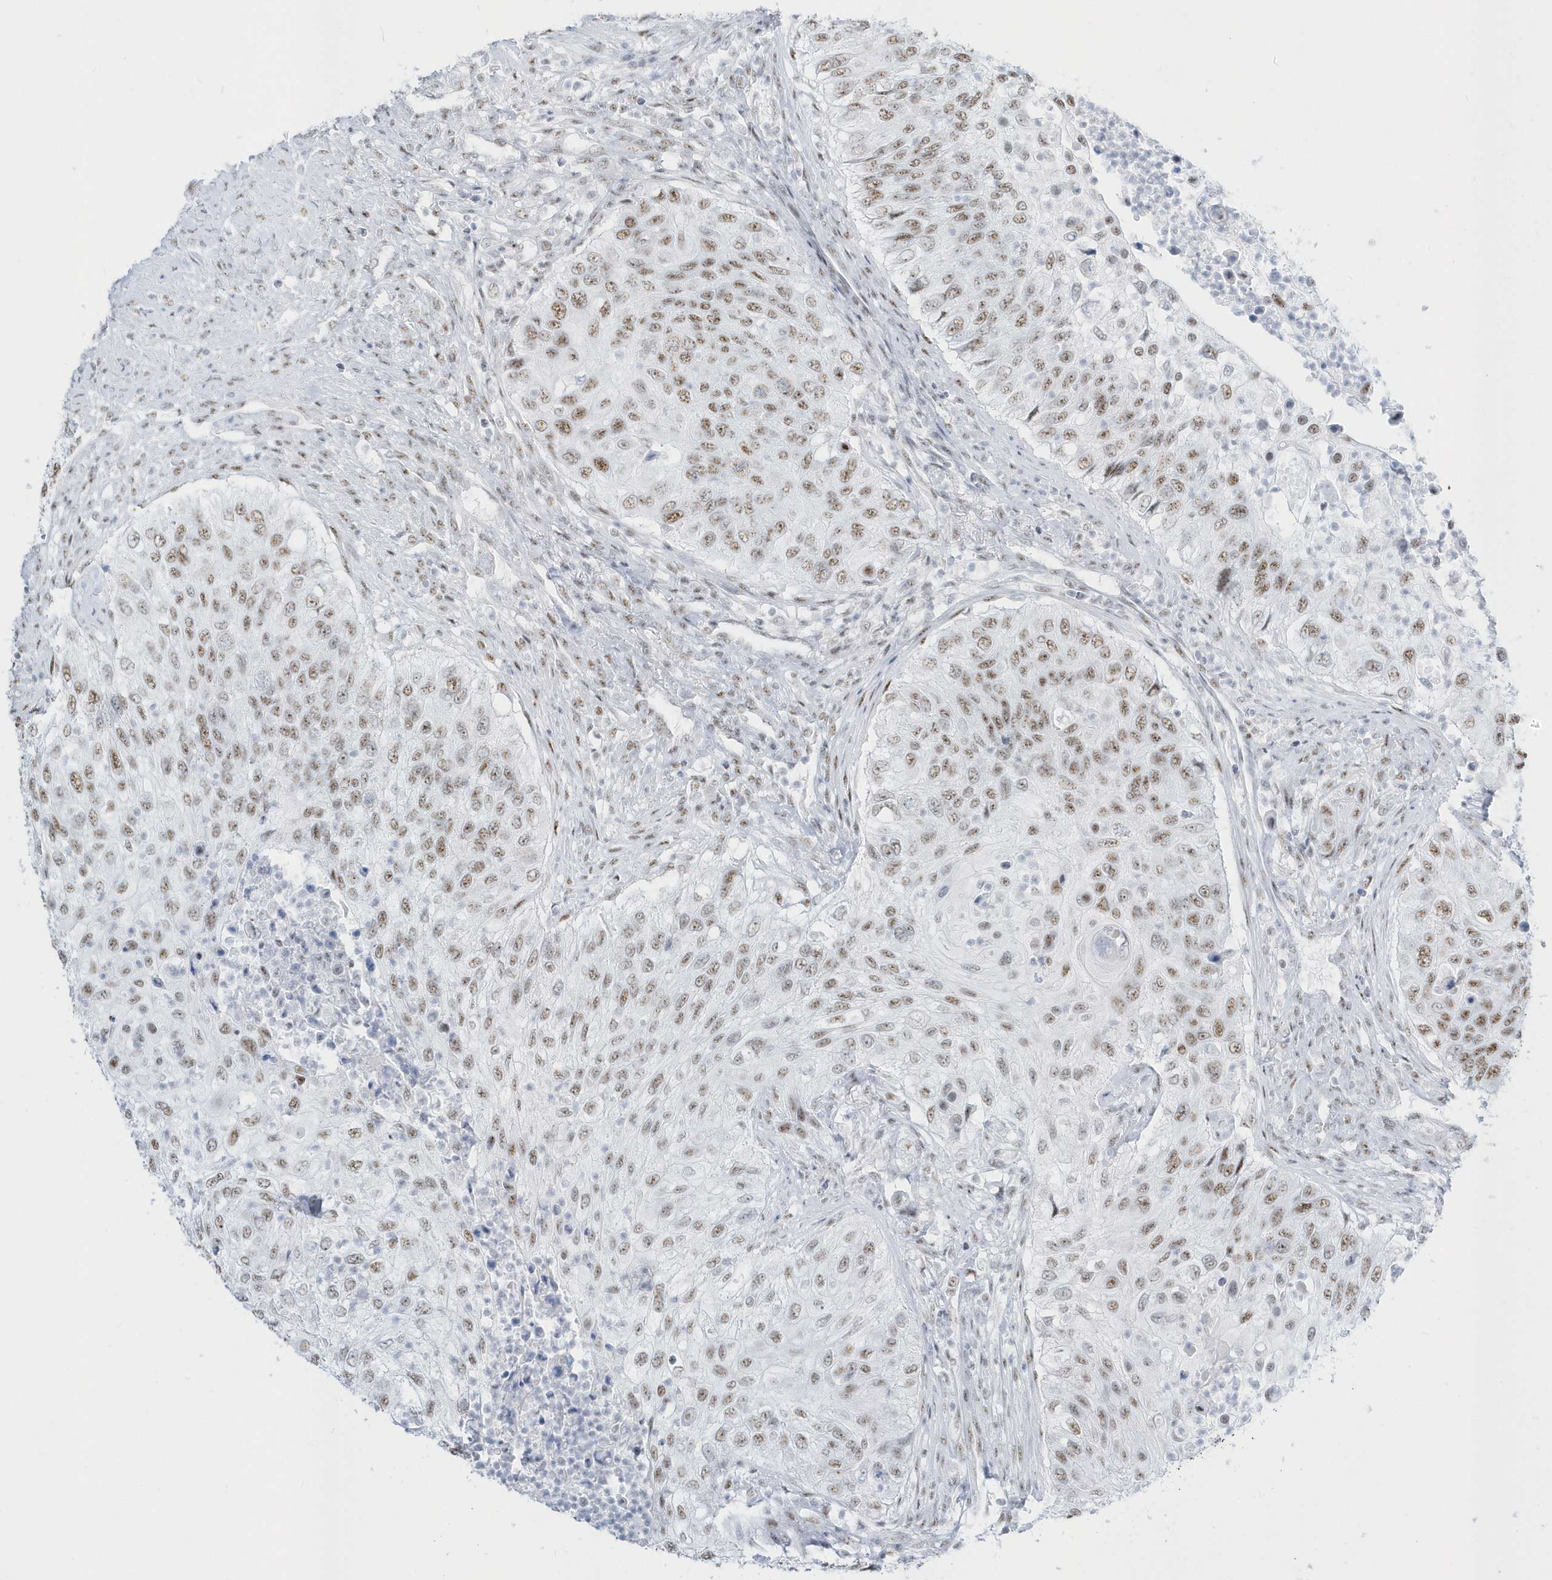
{"staining": {"intensity": "moderate", "quantity": ">75%", "location": "nuclear"}, "tissue": "urothelial cancer", "cell_type": "Tumor cells", "image_type": "cancer", "snomed": [{"axis": "morphology", "description": "Urothelial carcinoma, High grade"}, {"axis": "topography", "description": "Urinary bladder"}], "caption": "Urothelial carcinoma (high-grade) stained with a protein marker shows moderate staining in tumor cells.", "gene": "PLEKHN1", "patient": {"sex": "female", "age": 60}}